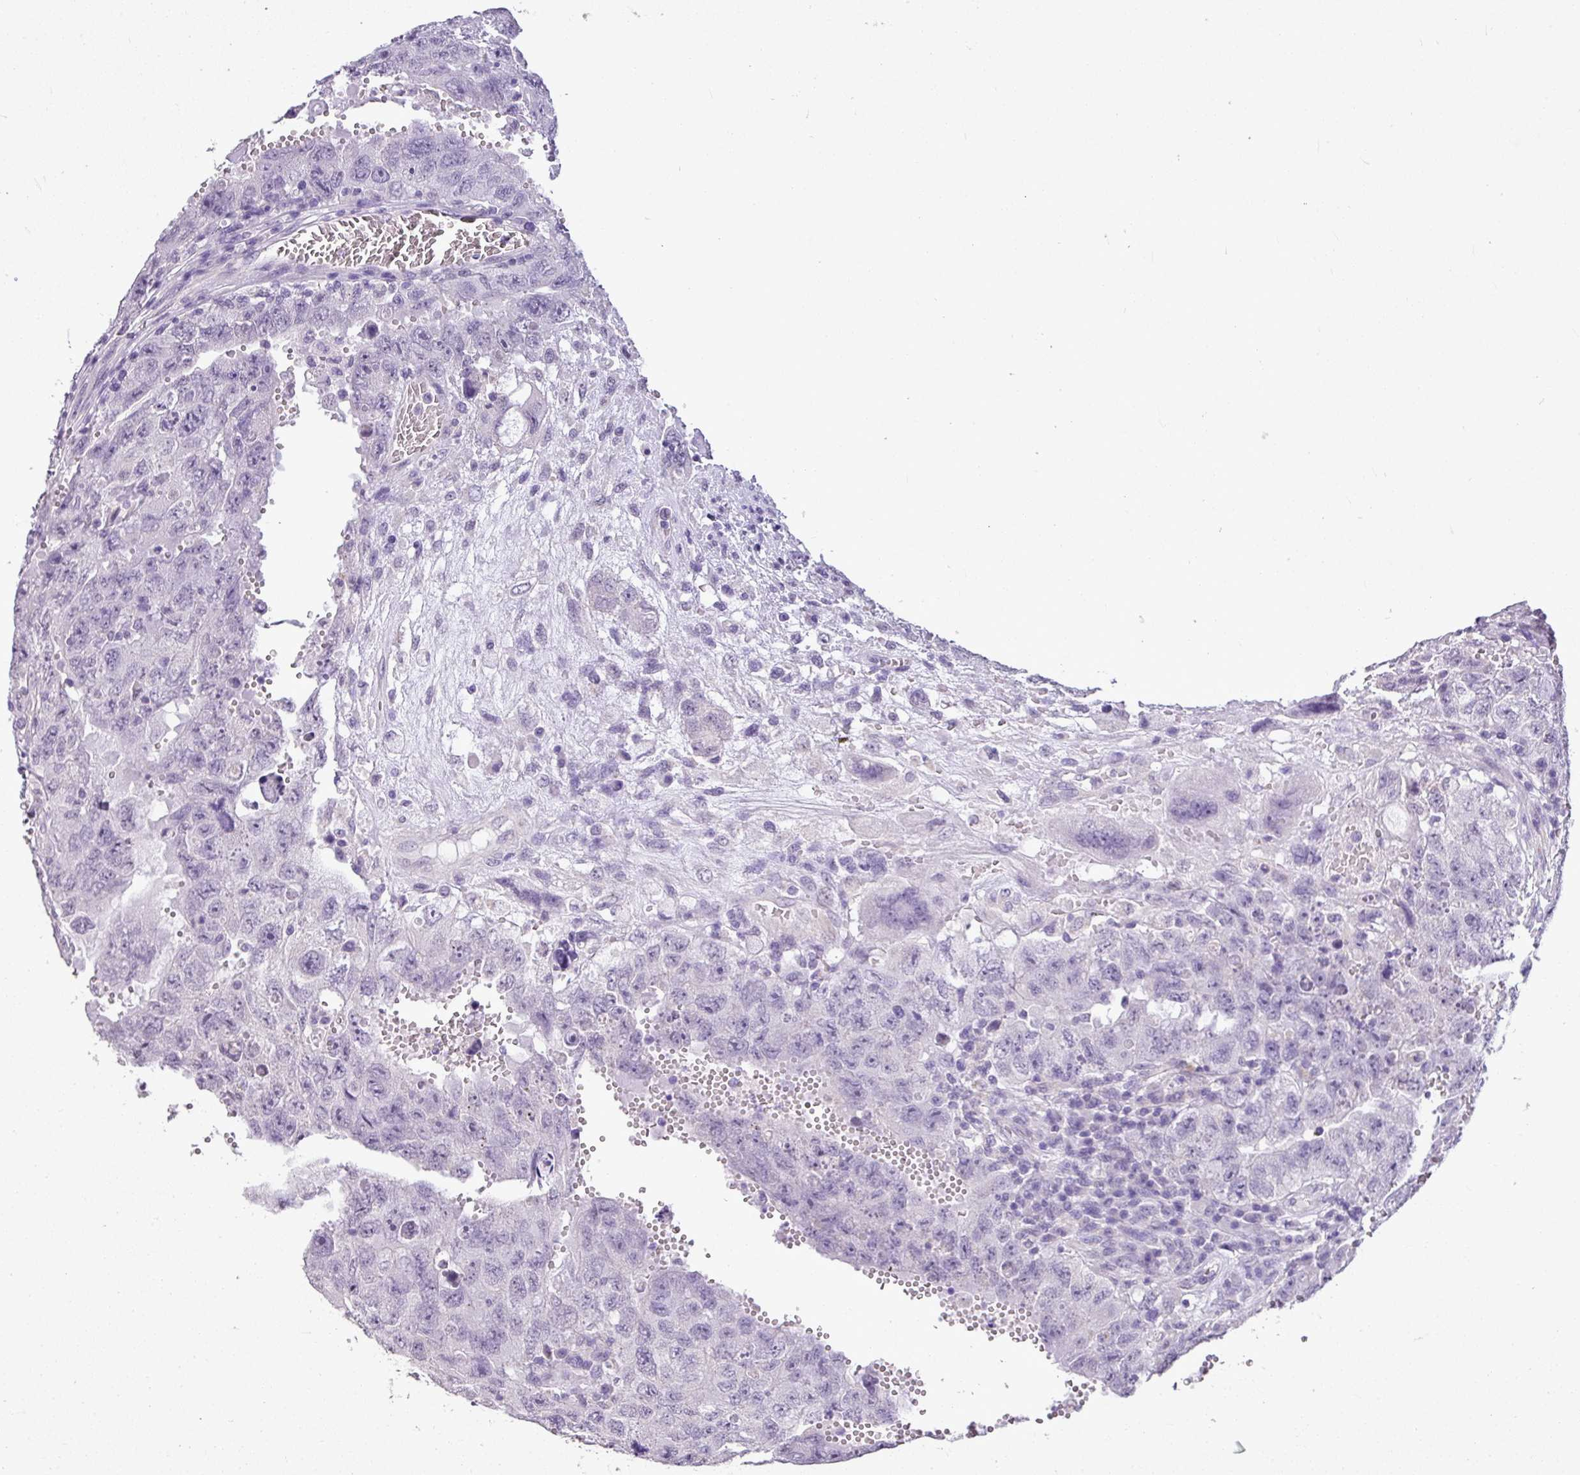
{"staining": {"intensity": "negative", "quantity": "none", "location": "none"}, "tissue": "testis cancer", "cell_type": "Tumor cells", "image_type": "cancer", "snomed": [{"axis": "morphology", "description": "Carcinoma, Embryonal, NOS"}, {"axis": "topography", "description": "Testis"}], "caption": "This histopathology image is of embryonal carcinoma (testis) stained with immunohistochemistry (IHC) to label a protein in brown with the nuclei are counter-stained blue. There is no staining in tumor cells. (Immunohistochemistry (ihc), brightfield microscopy, high magnification).", "gene": "ALDH2", "patient": {"sex": "male", "age": 26}}